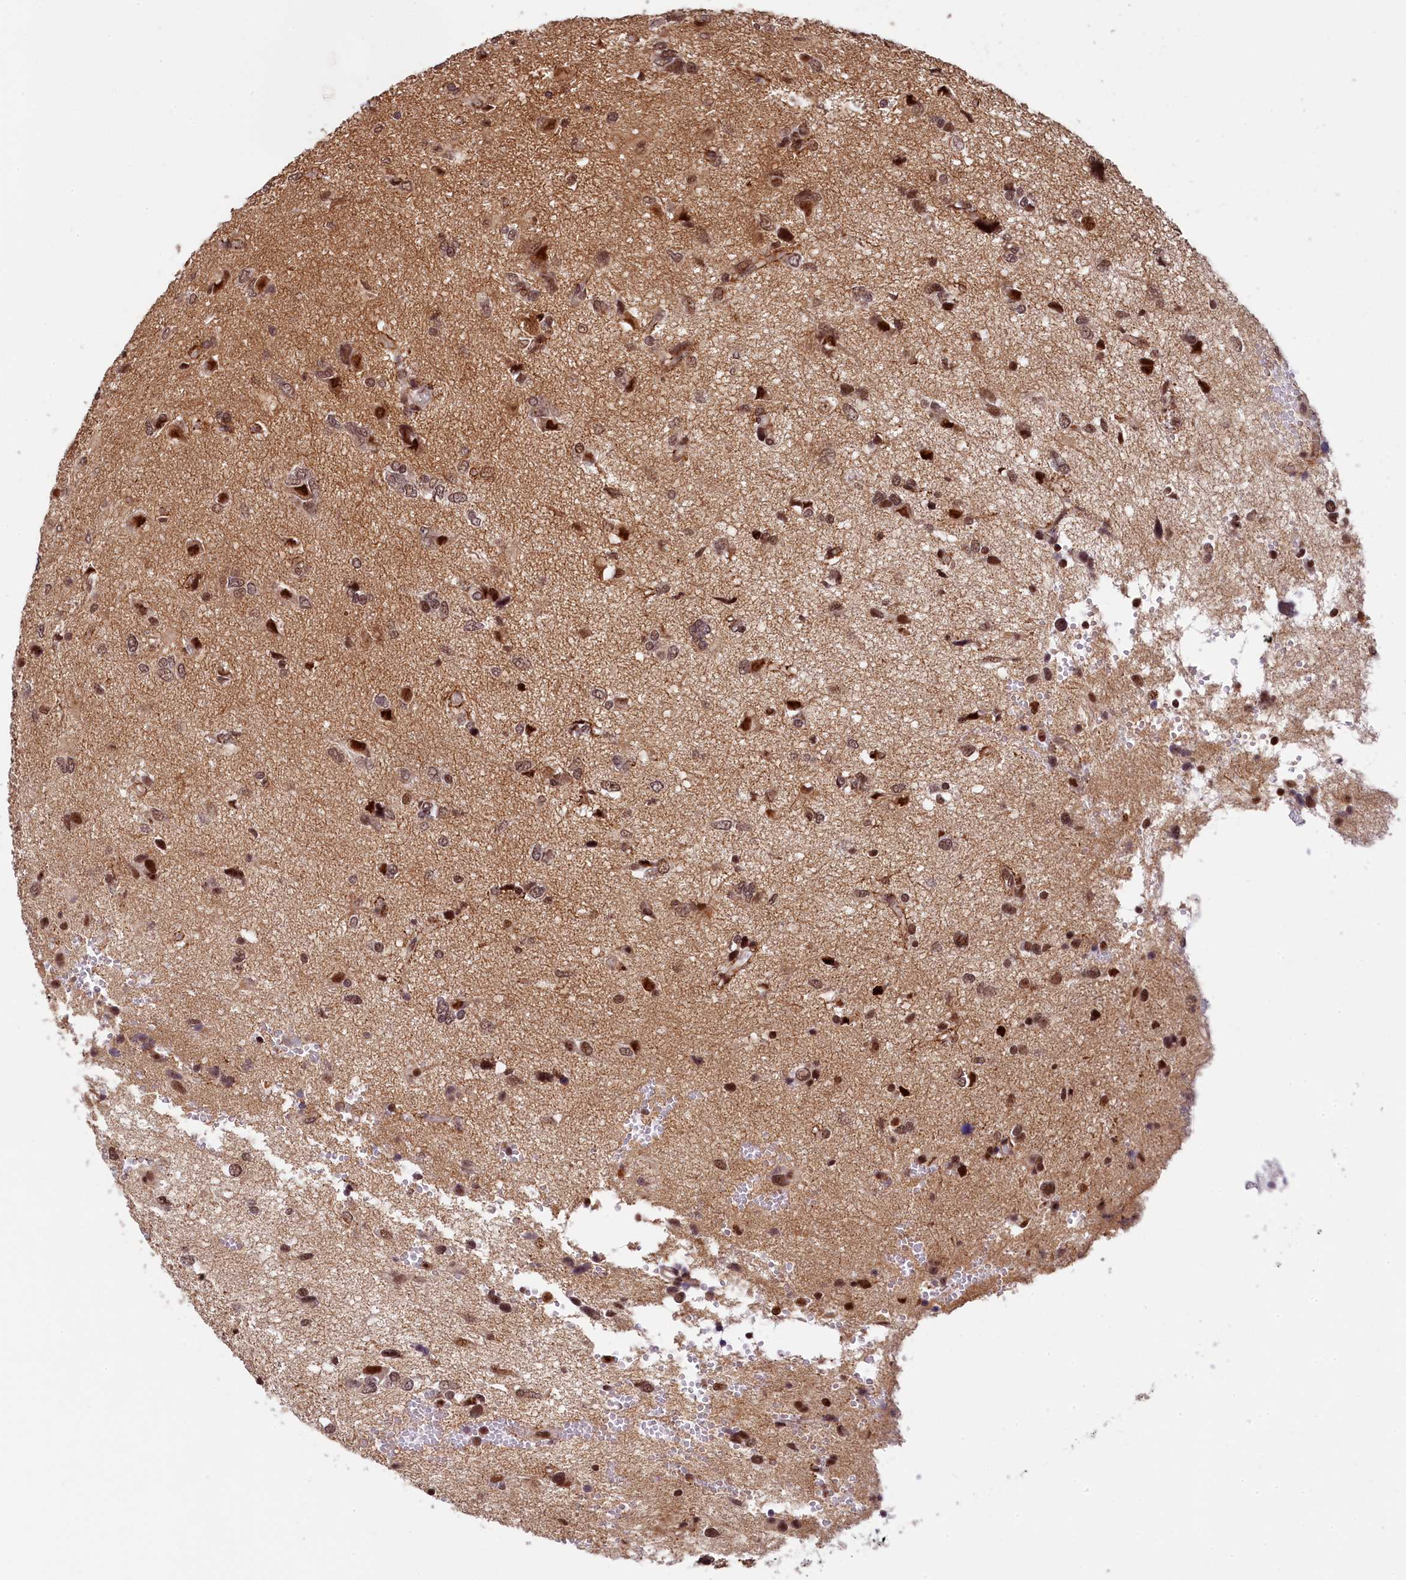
{"staining": {"intensity": "strong", "quantity": "25%-75%", "location": "nuclear"}, "tissue": "glioma", "cell_type": "Tumor cells", "image_type": "cancer", "snomed": [{"axis": "morphology", "description": "Glioma, malignant, High grade"}, {"axis": "topography", "description": "Brain"}], "caption": "Immunohistochemical staining of glioma shows strong nuclear protein staining in approximately 25%-75% of tumor cells.", "gene": "ADIG", "patient": {"sex": "female", "age": 59}}